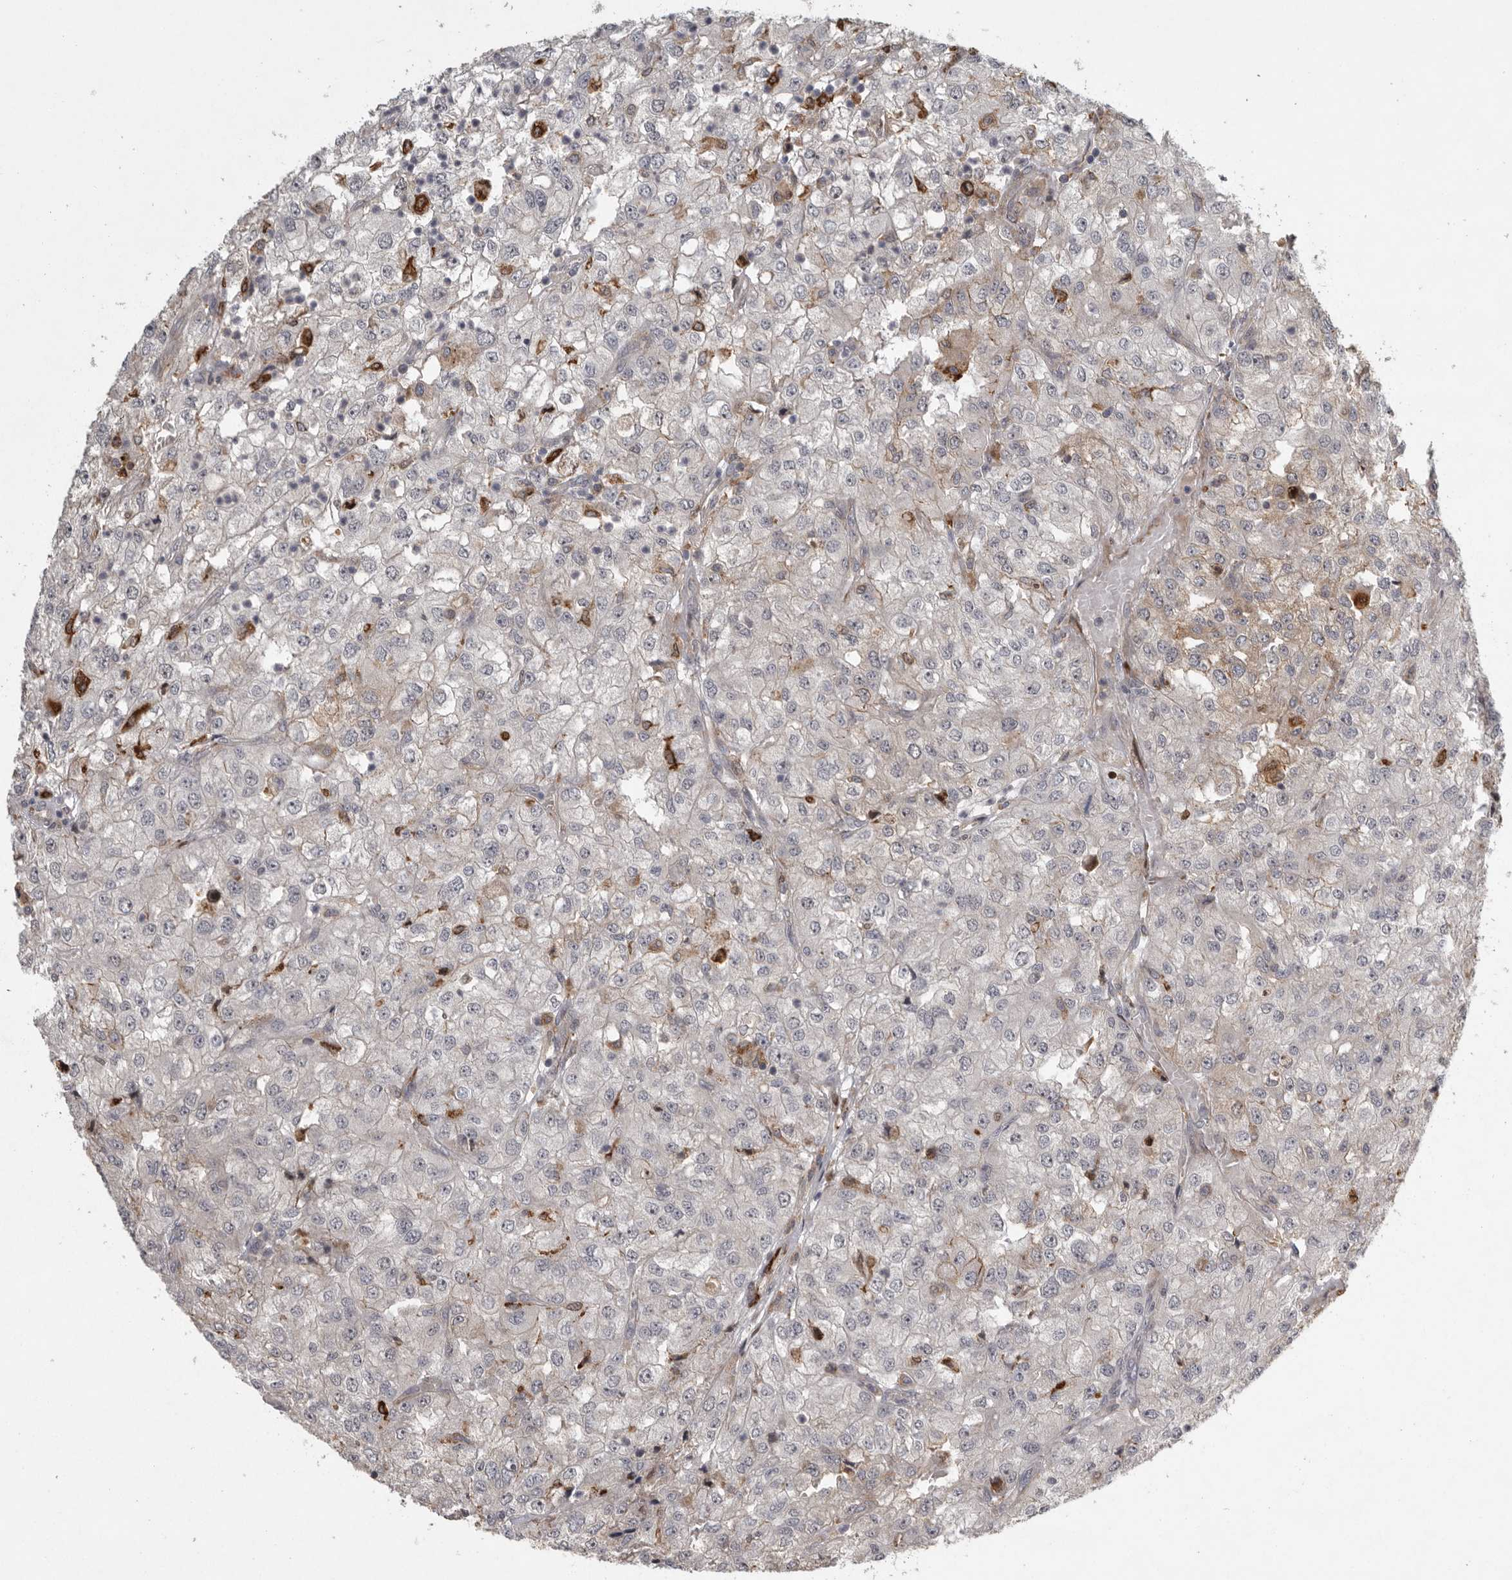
{"staining": {"intensity": "negative", "quantity": "none", "location": "none"}, "tissue": "renal cancer", "cell_type": "Tumor cells", "image_type": "cancer", "snomed": [{"axis": "morphology", "description": "Adenocarcinoma, NOS"}, {"axis": "topography", "description": "Kidney"}], "caption": "Micrograph shows no significant protein staining in tumor cells of renal cancer (adenocarcinoma). (DAB immunohistochemistry with hematoxylin counter stain).", "gene": "MPDZ", "patient": {"sex": "female", "age": 54}}